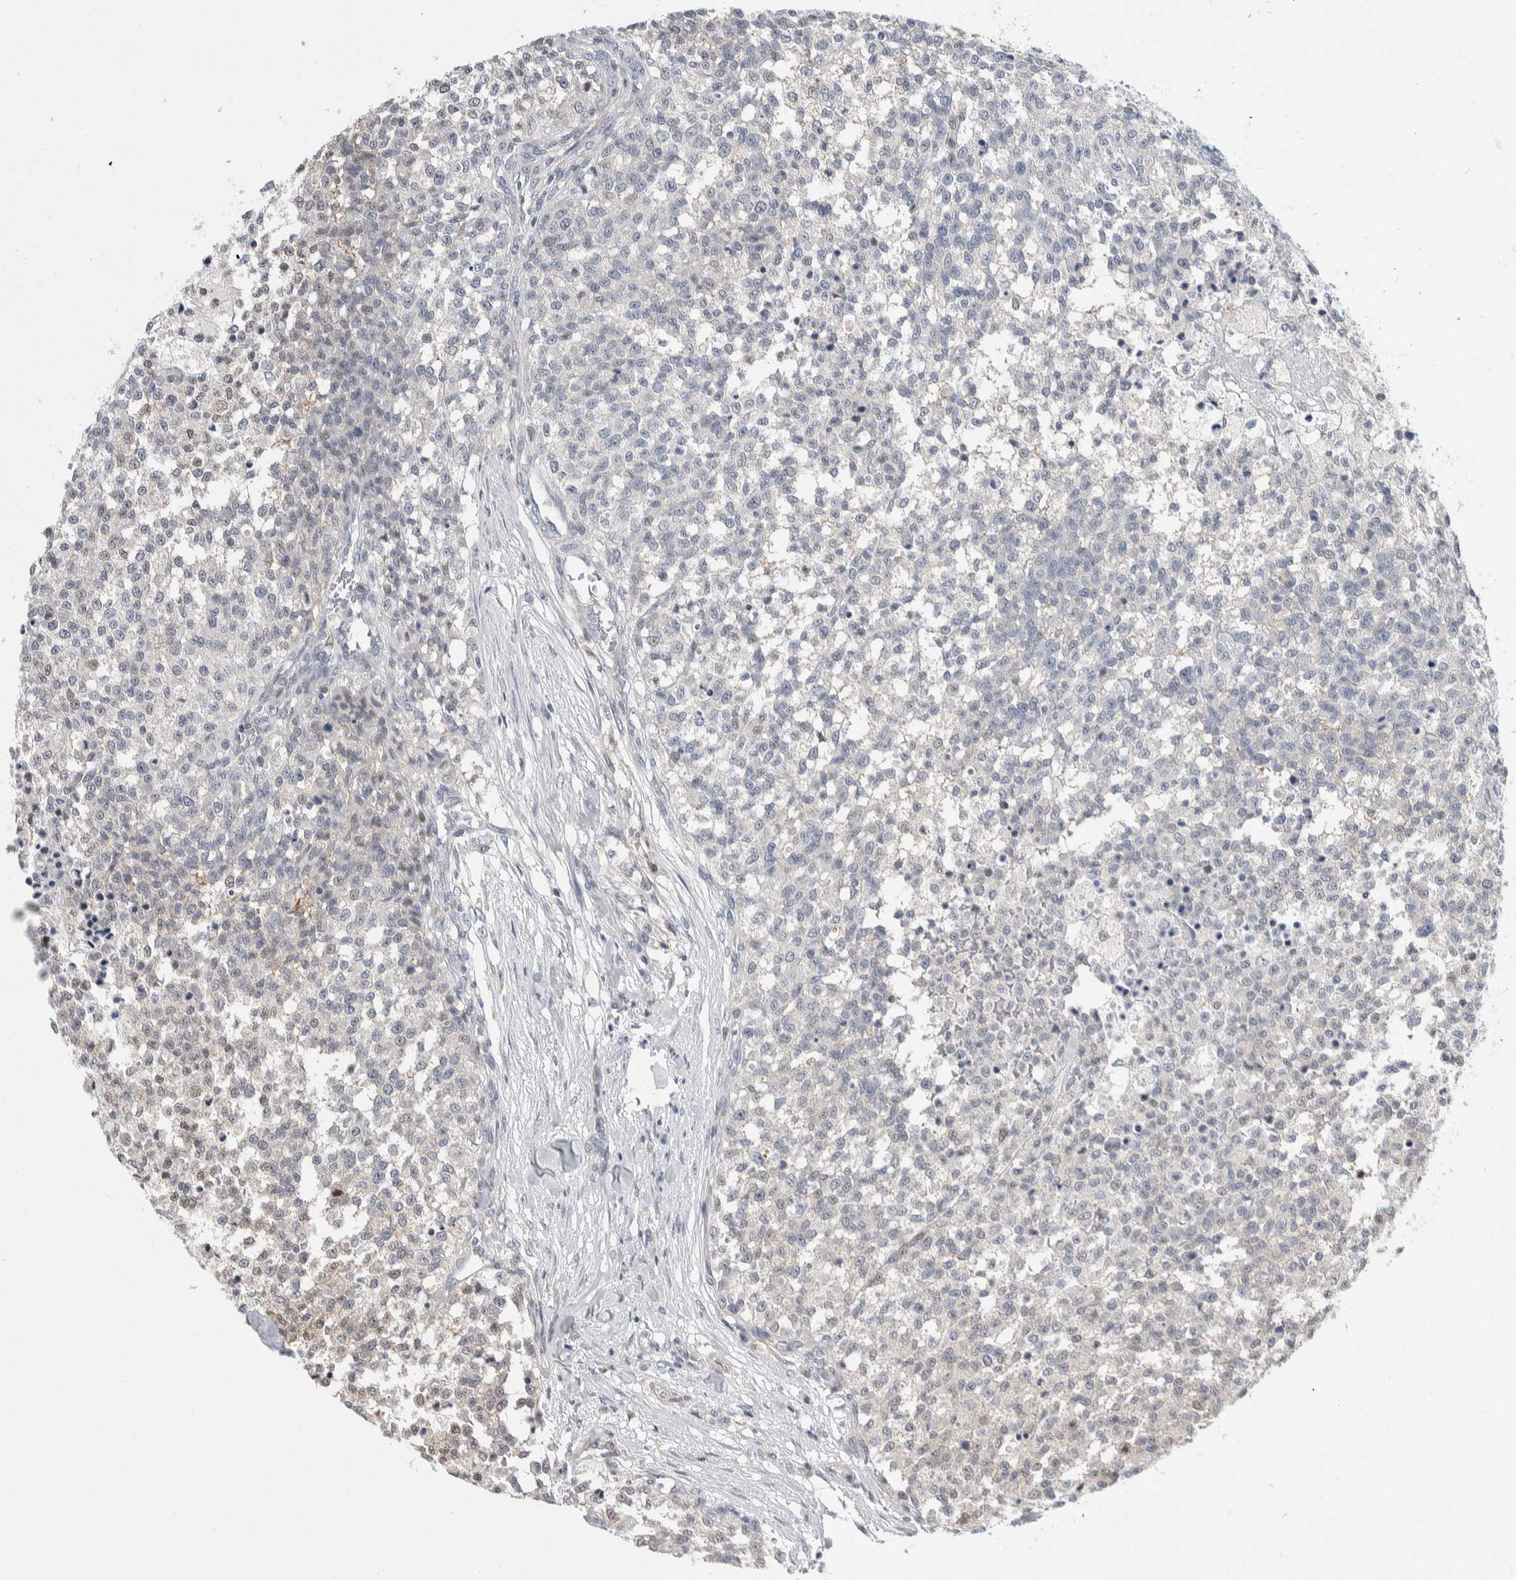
{"staining": {"intensity": "negative", "quantity": "none", "location": "none"}, "tissue": "testis cancer", "cell_type": "Tumor cells", "image_type": "cancer", "snomed": [{"axis": "morphology", "description": "Seminoma, NOS"}, {"axis": "topography", "description": "Testis"}], "caption": "Seminoma (testis) stained for a protein using IHC shows no expression tumor cells.", "gene": "PTPA", "patient": {"sex": "male", "age": 59}}